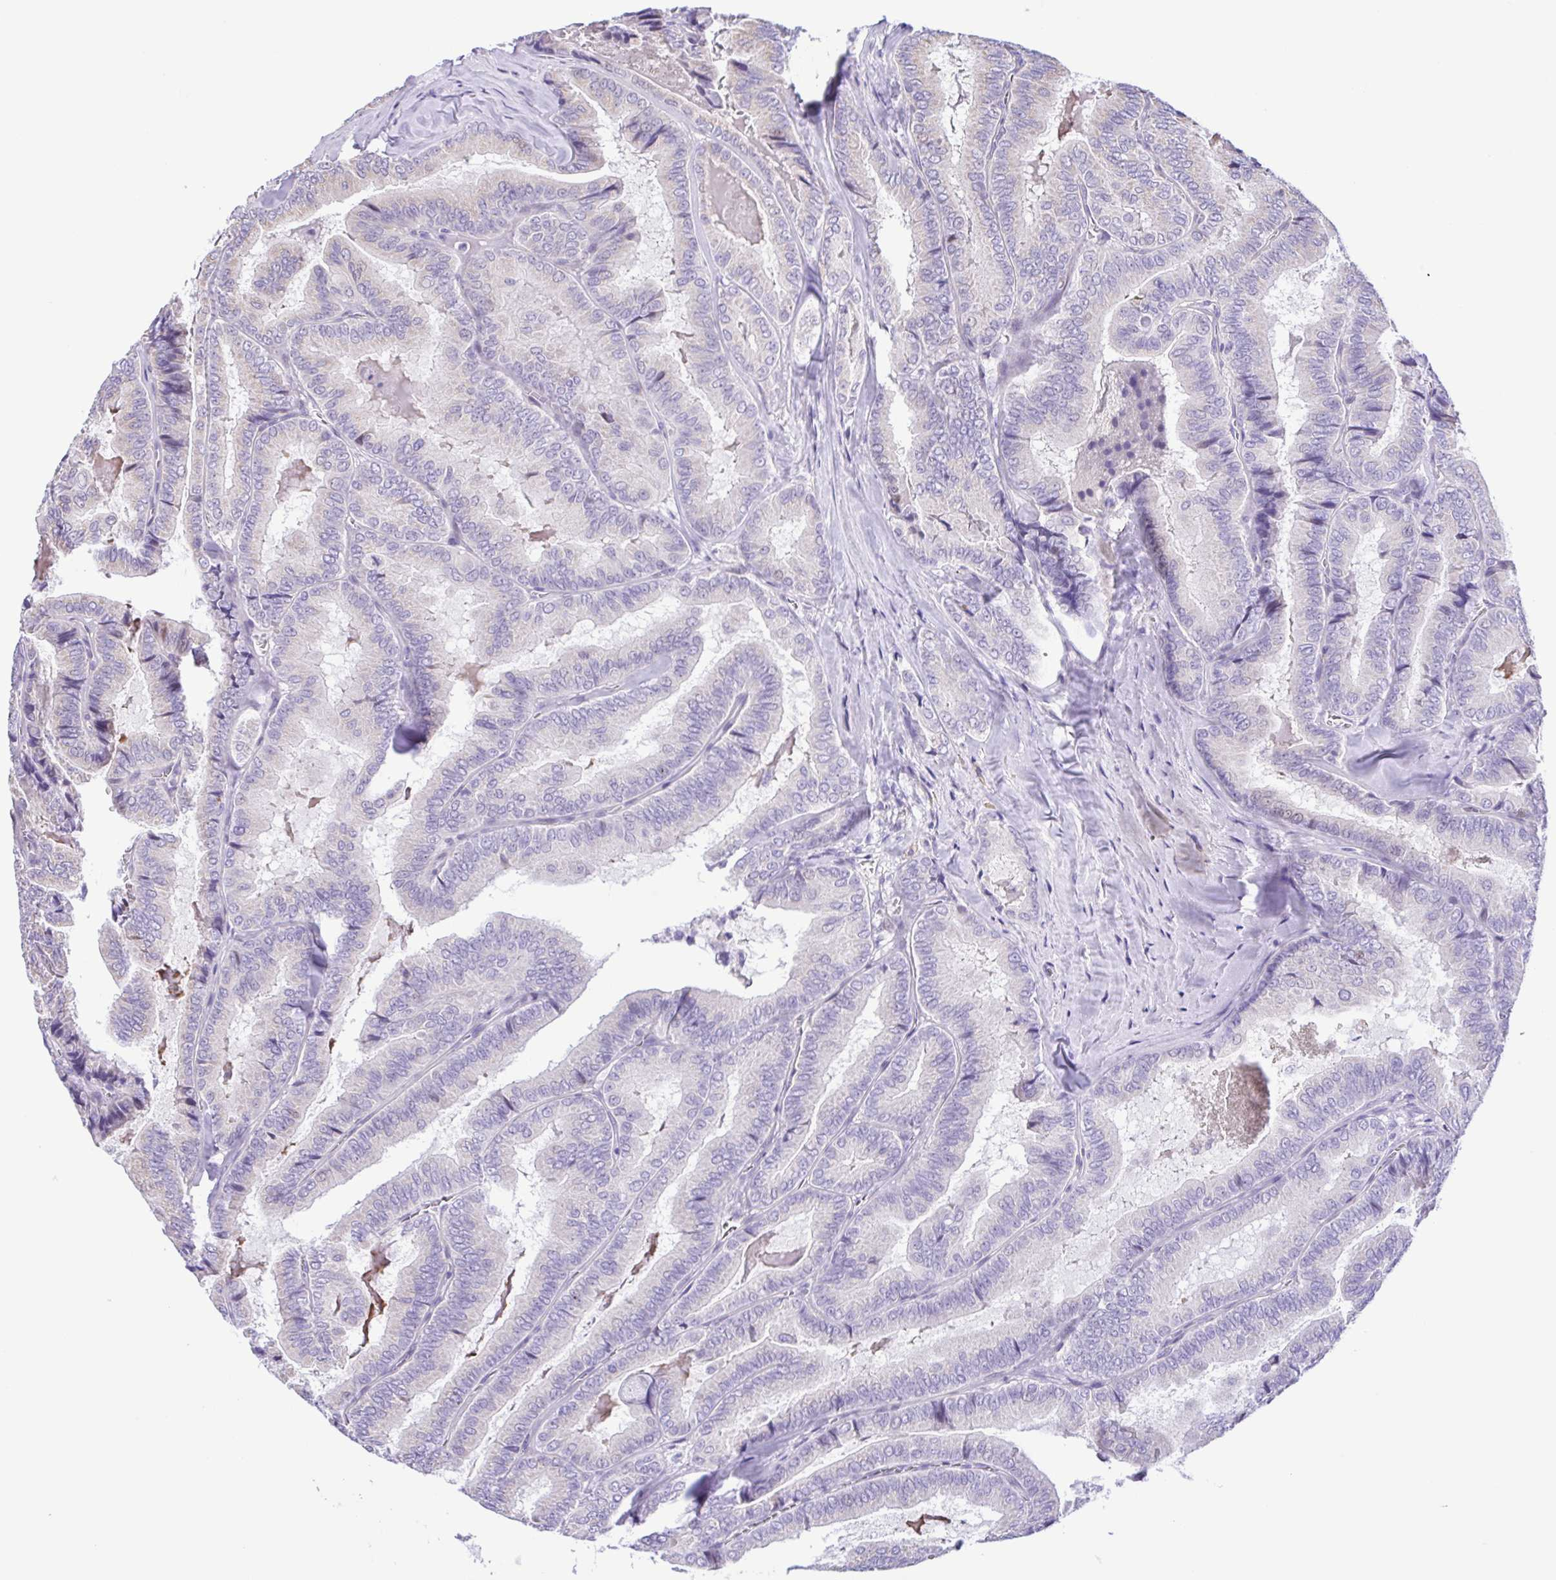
{"staining": {"intensity": "negative", "quantity": "none", "location": "none"}, "tissue": "thyroid cancer", "cell_type": "Tumor cells", "image_type": "cancer", "snomed": [{"axis": "morphology", "description": "Papillary adenocarcinoma, NOS"}, {"axis": "topography", "description": "Thyroid gland"}], "caption": "Tumor cells show no significant staining in thyroid papillary adenocarcinoma.", "gene": "TGM3", "patient": {"sex": "female", "age": 75}}